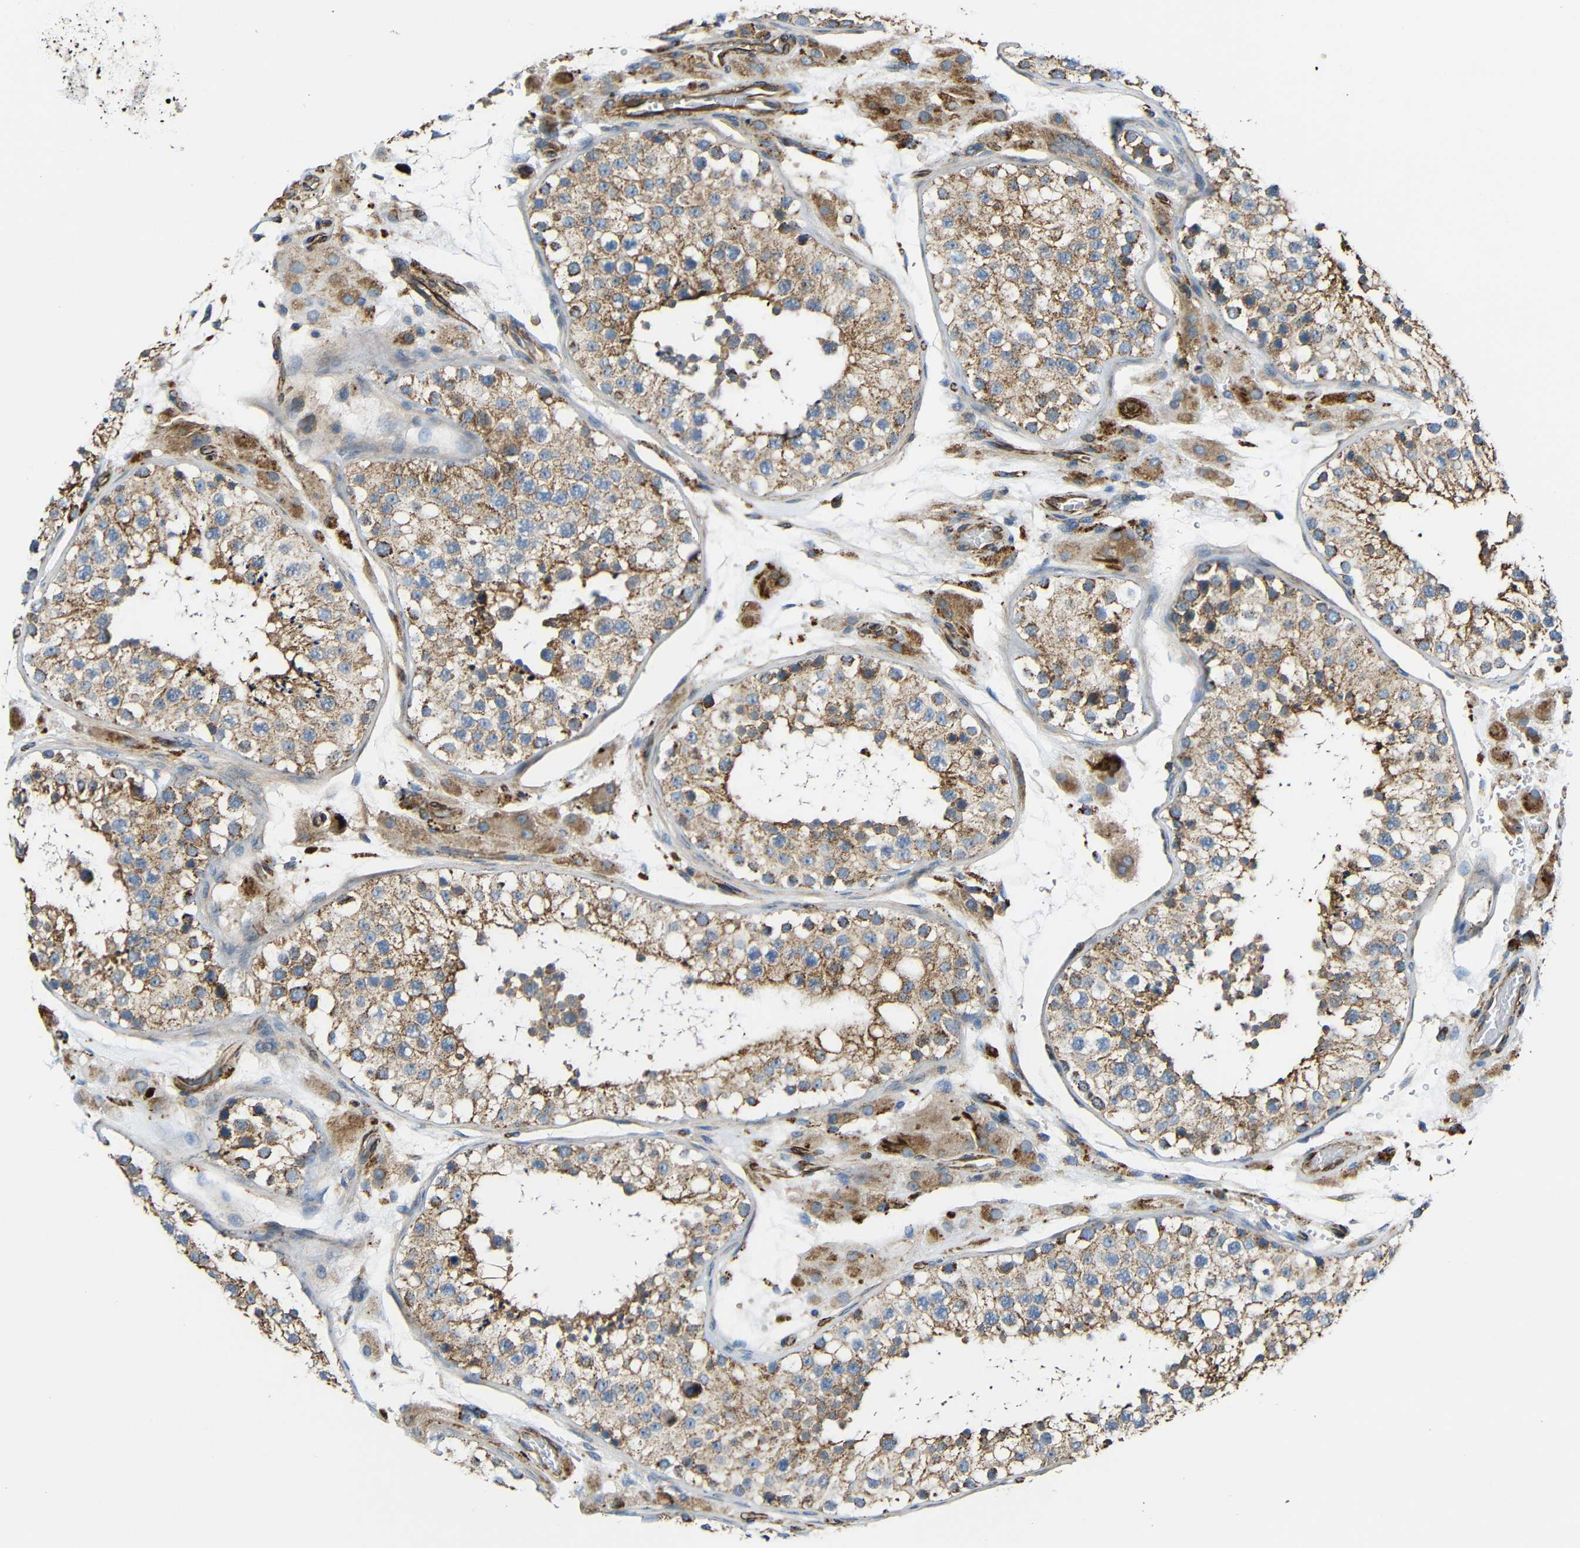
{"staining": {"intensity": "moderate", "quantity": ">75%", "location": "cytoplasmic/membranous"}, "tissue": "testis", "cell_type": "Cells in seminiferous ducts", "image_type": "normal", "snomed": [{"axis": "morphology", "description": "Normal tissue, NOS"}, {"axis": "topography", "description": "Testis"}, {"axis": "topography", "description": "Epididymis"}], "caption": "This is a photomicrograph of IHC staining of unremarkable testis, which shows moderate expression in the cytoplasmic/membranous of cells in seminiferous ducts.", "gene": "IGSF10", "patient": {"sex": "male", "age": 26}}